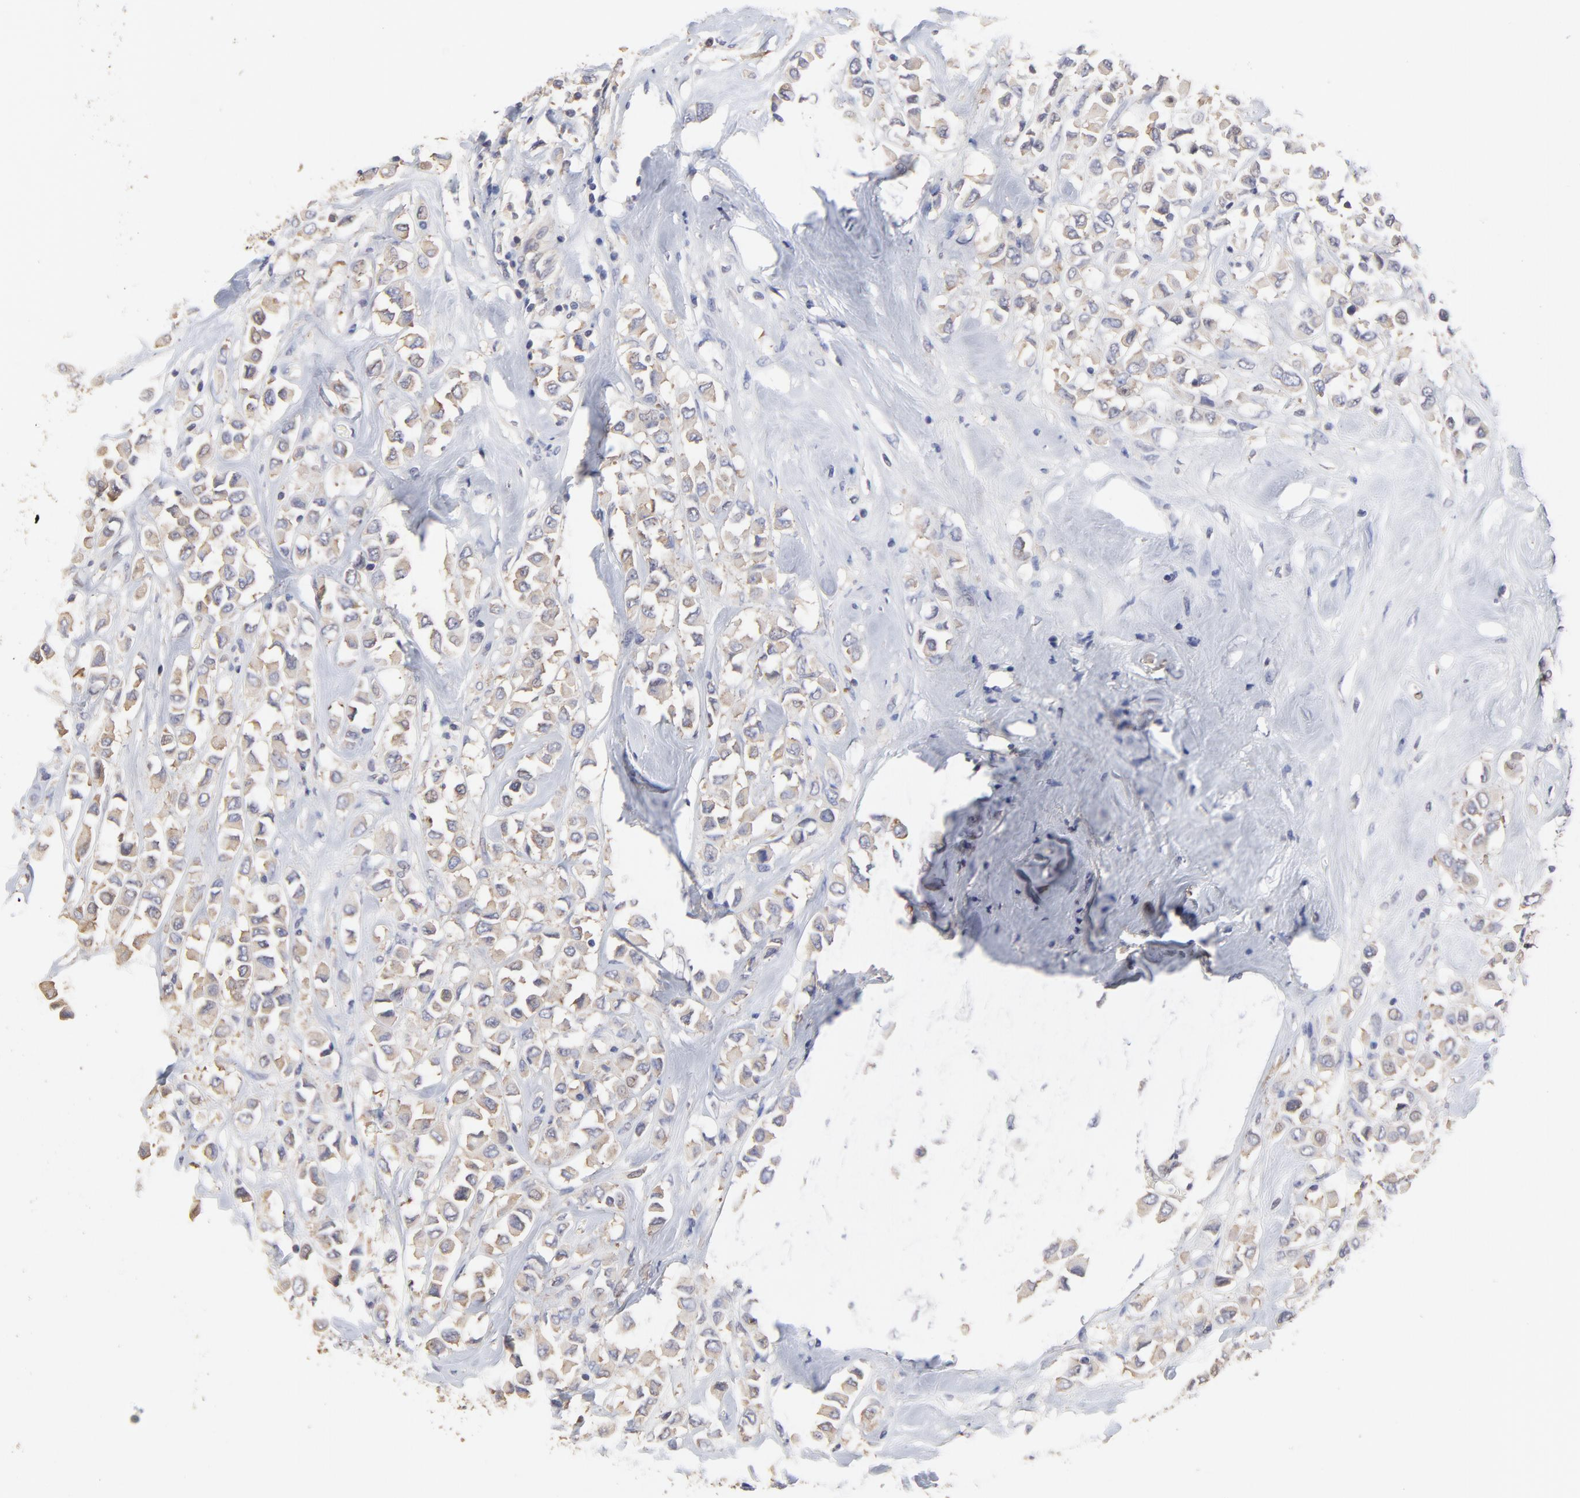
{"staining": {"intensity": "weak", "quantity": "25%-75%", "location": "cytoplasmic/membranous"}, "tissue": "breast cancer", "cell_type": "Tumor cells", "image_type": "cancer", "snomed": [{"axis": "morphology", "description": "Duct carcinoma"}, {"axis": "topography", "description": "Breast"}], "caption": "There is low levels of weak cytoplasmic/membranous positivity in tumor cells of breast invasive ductal carcinoma, as demonstrated by immunohistochemical staining (brown color).", "gene": "CCT2", "patient": {"sex": "female", "age": 61}}